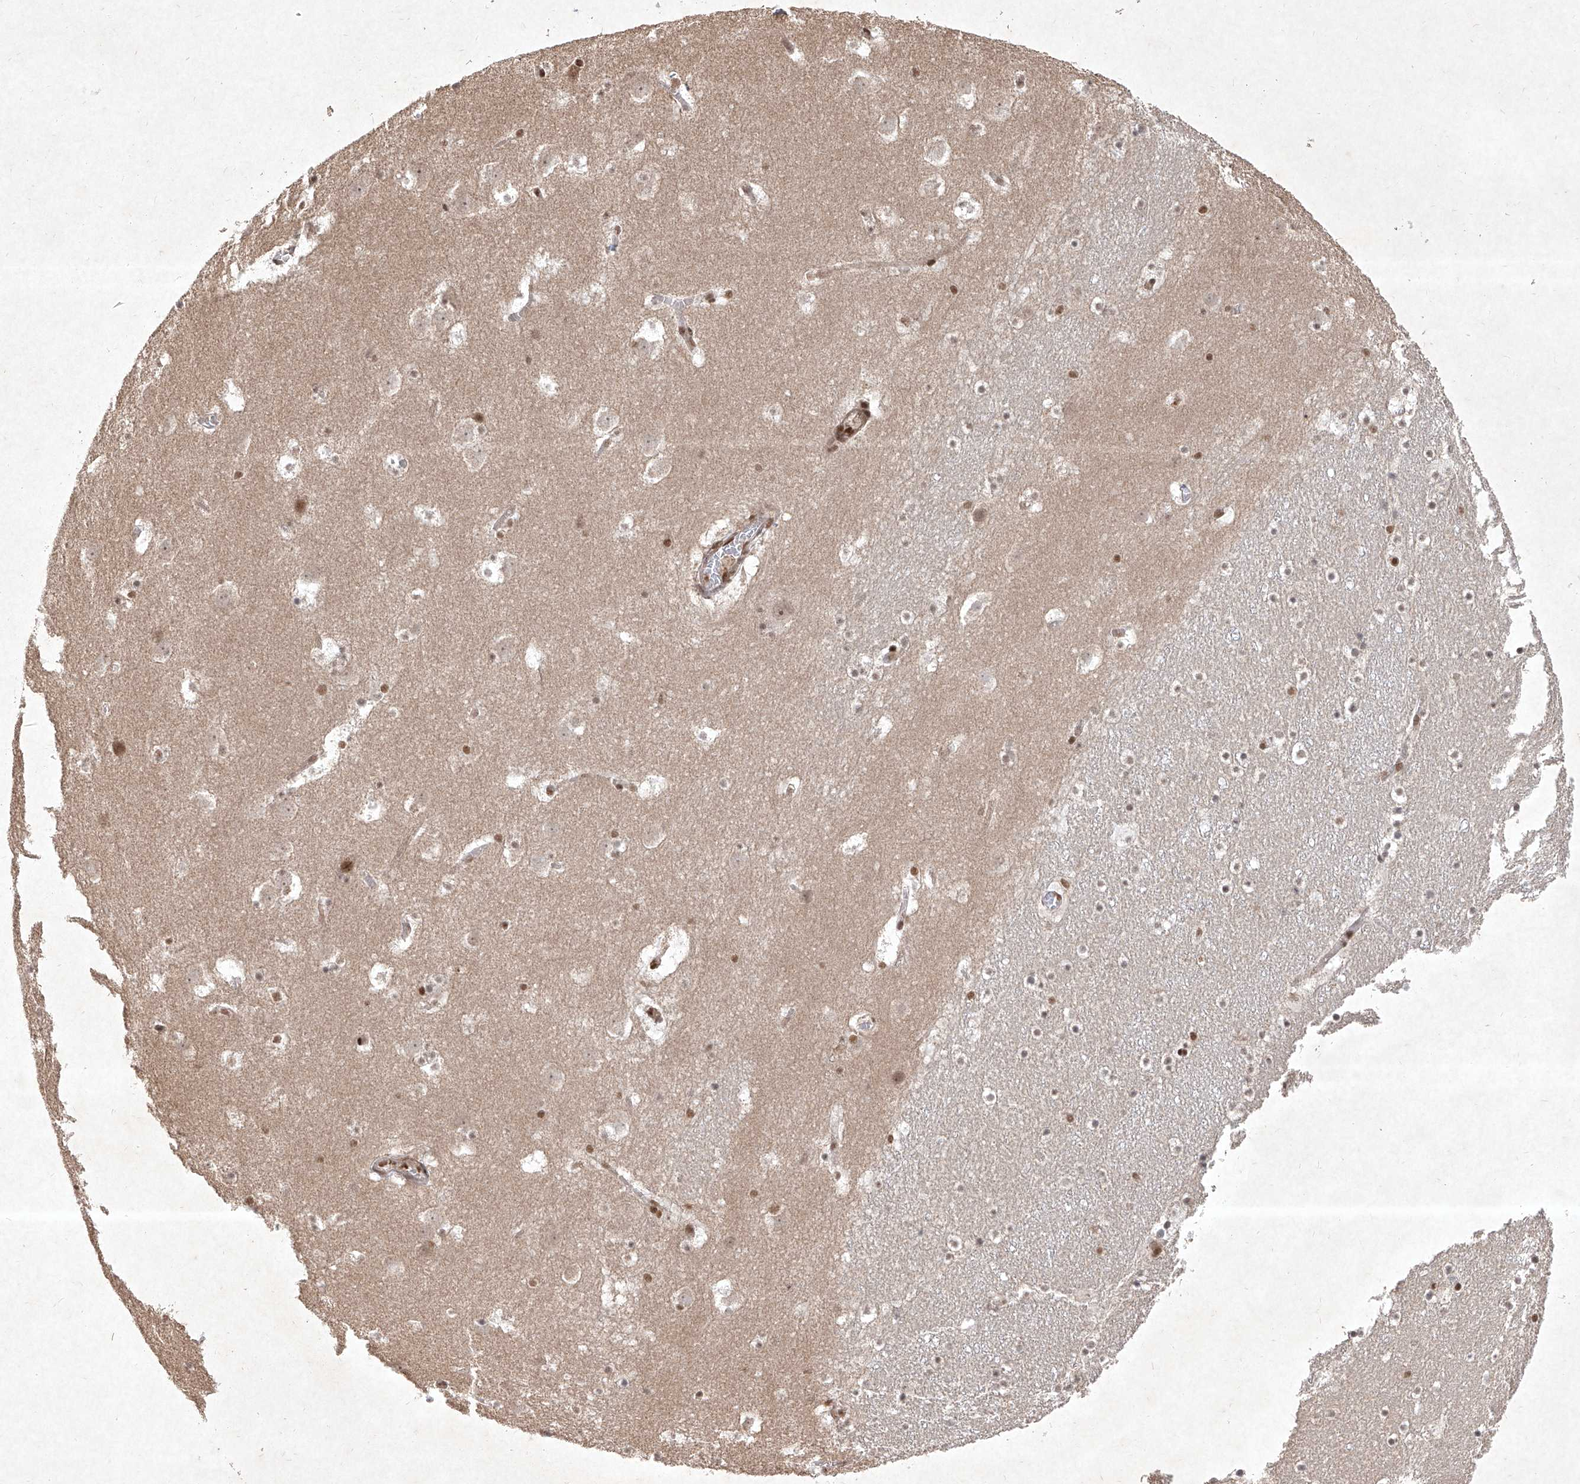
{"staining": {"intensity": "moderate", "quantity": "25%-75%", "location": "nuclear"}, "tissue": "caudate", "cell_type": "Glial cells", "image_type": "normal", "snomed": [{"axis": "morphology", "description": "Normal tissue, NOS"}, {"axis": "topography", "description": "Lateral ventricle wall"}], "caption": "Glial cells demonstrate medium levels of moderate nuclear staining in approximately 25%-75% of cells in benign human caudate.", "gene": "IRF2", "patient": {"sex": "male", "age": 45}}